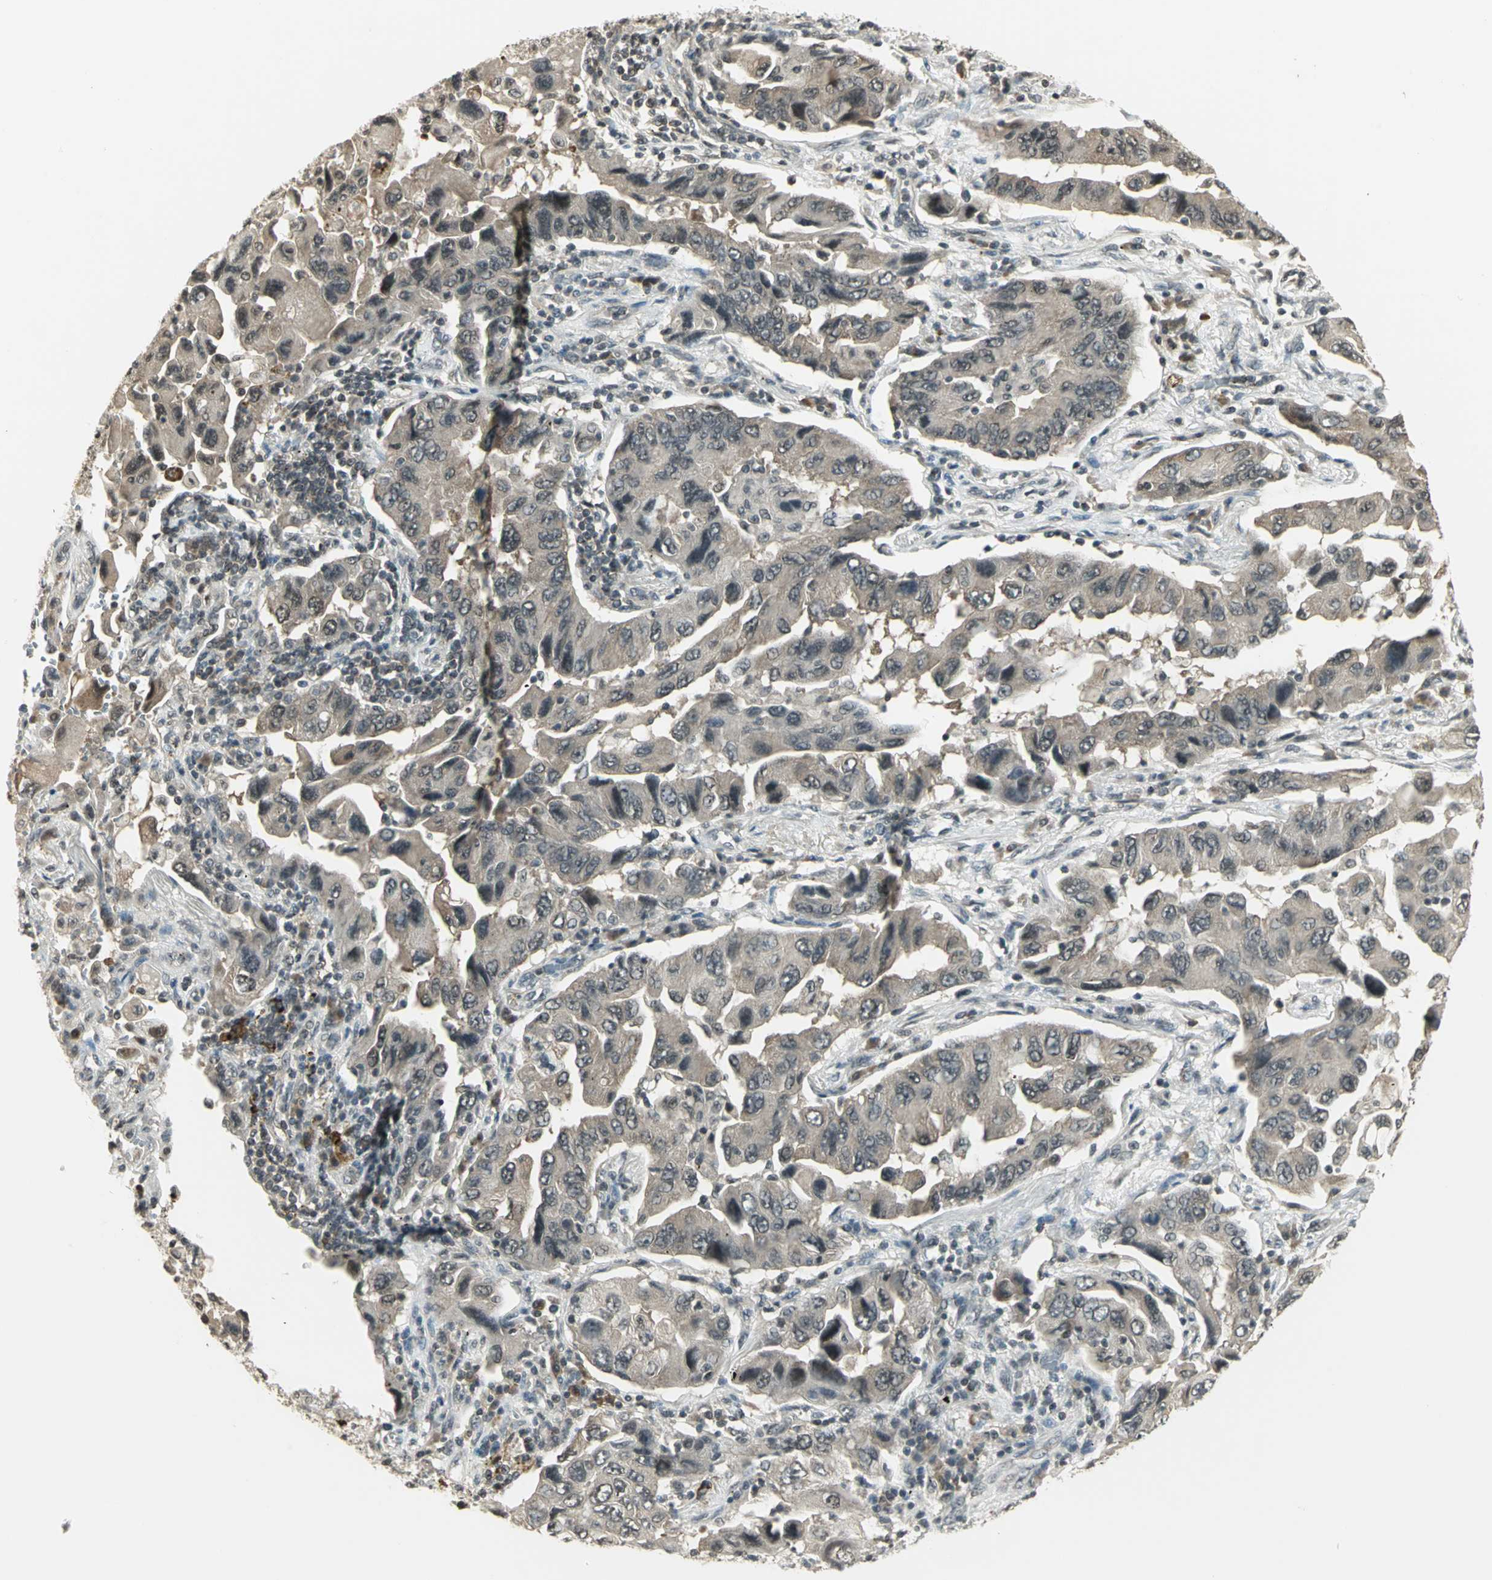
{"staining": {"intensity": "weak", "quantity": ">75%", "location": "cytoplasmic/membranous"}, "tissue": "lung cancer", "cell_type": "Tumor cells", "image_type": "cancer", "snomed": [{"axis": "morphology", "description": "Adenocarcinoma, NOS"}, {"axis": "topography", "description": "Lung"}], "caption": "A low amount of weak cytoplasmic/membranous expression is present in about >75% of tumor cells in adenocarcinoma (lung) tissue. Nuclei are stained in blue.", "gene": "CDC34", "patient": {"sex": "female", "age": 65}}